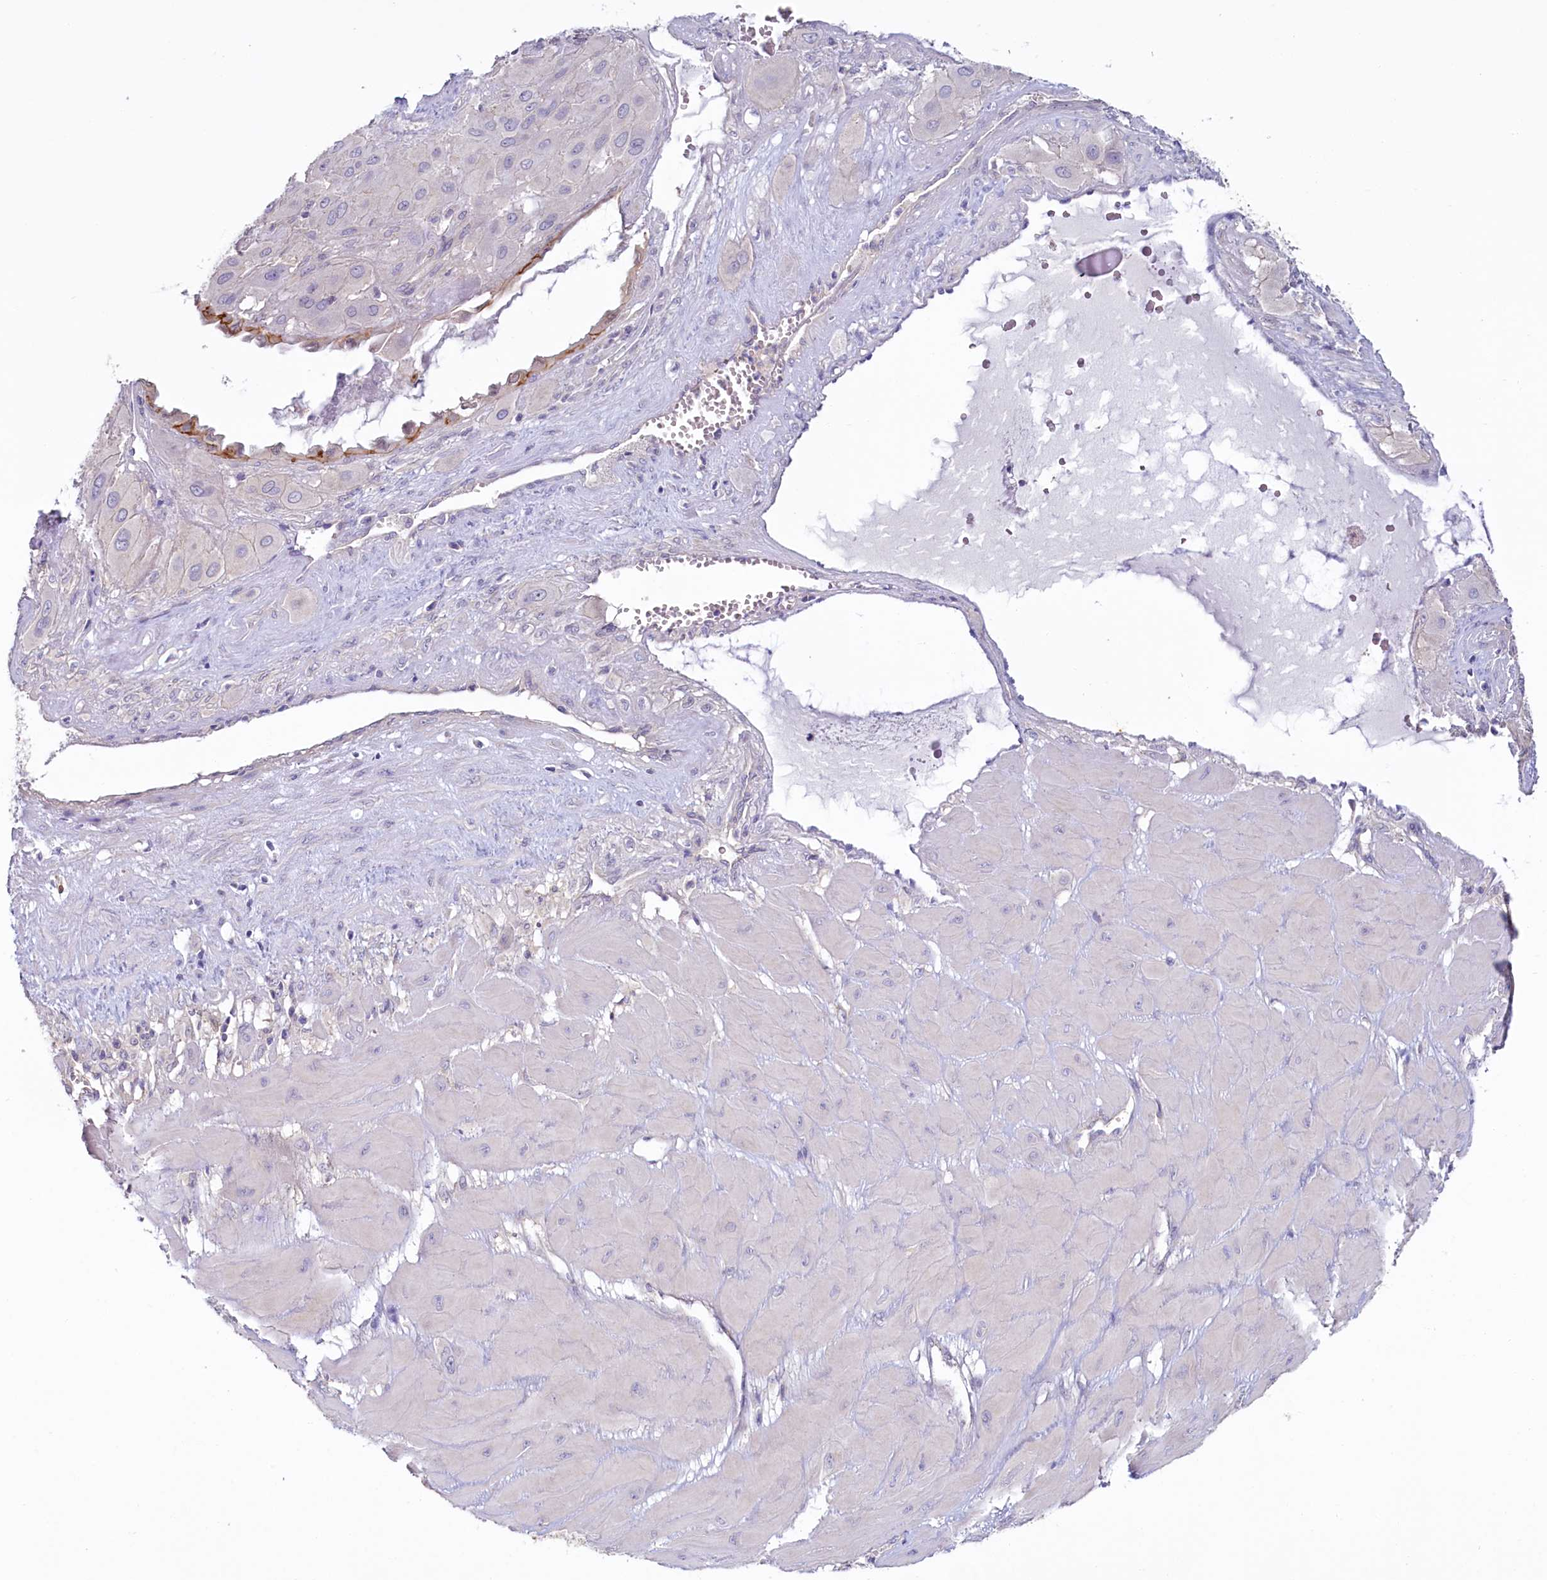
{"staining": {"intensity": "negative", "quantity": "none", "location": "none"}, "tissue": "cervical cancer", "cell_type": "Tumor cells", "image_type": "cancer", "snomed": [{"axis": "morphology", "description": "Squamous cell carcinoma, NOS"}, {"axis": "topography", "description": "Cervix"}], "caption": "Image shows no protein positivity in tumor cells of cervical cancer tissue.", "gene": "PDE6D", "patient": {"sex": "female", "age": 34}}